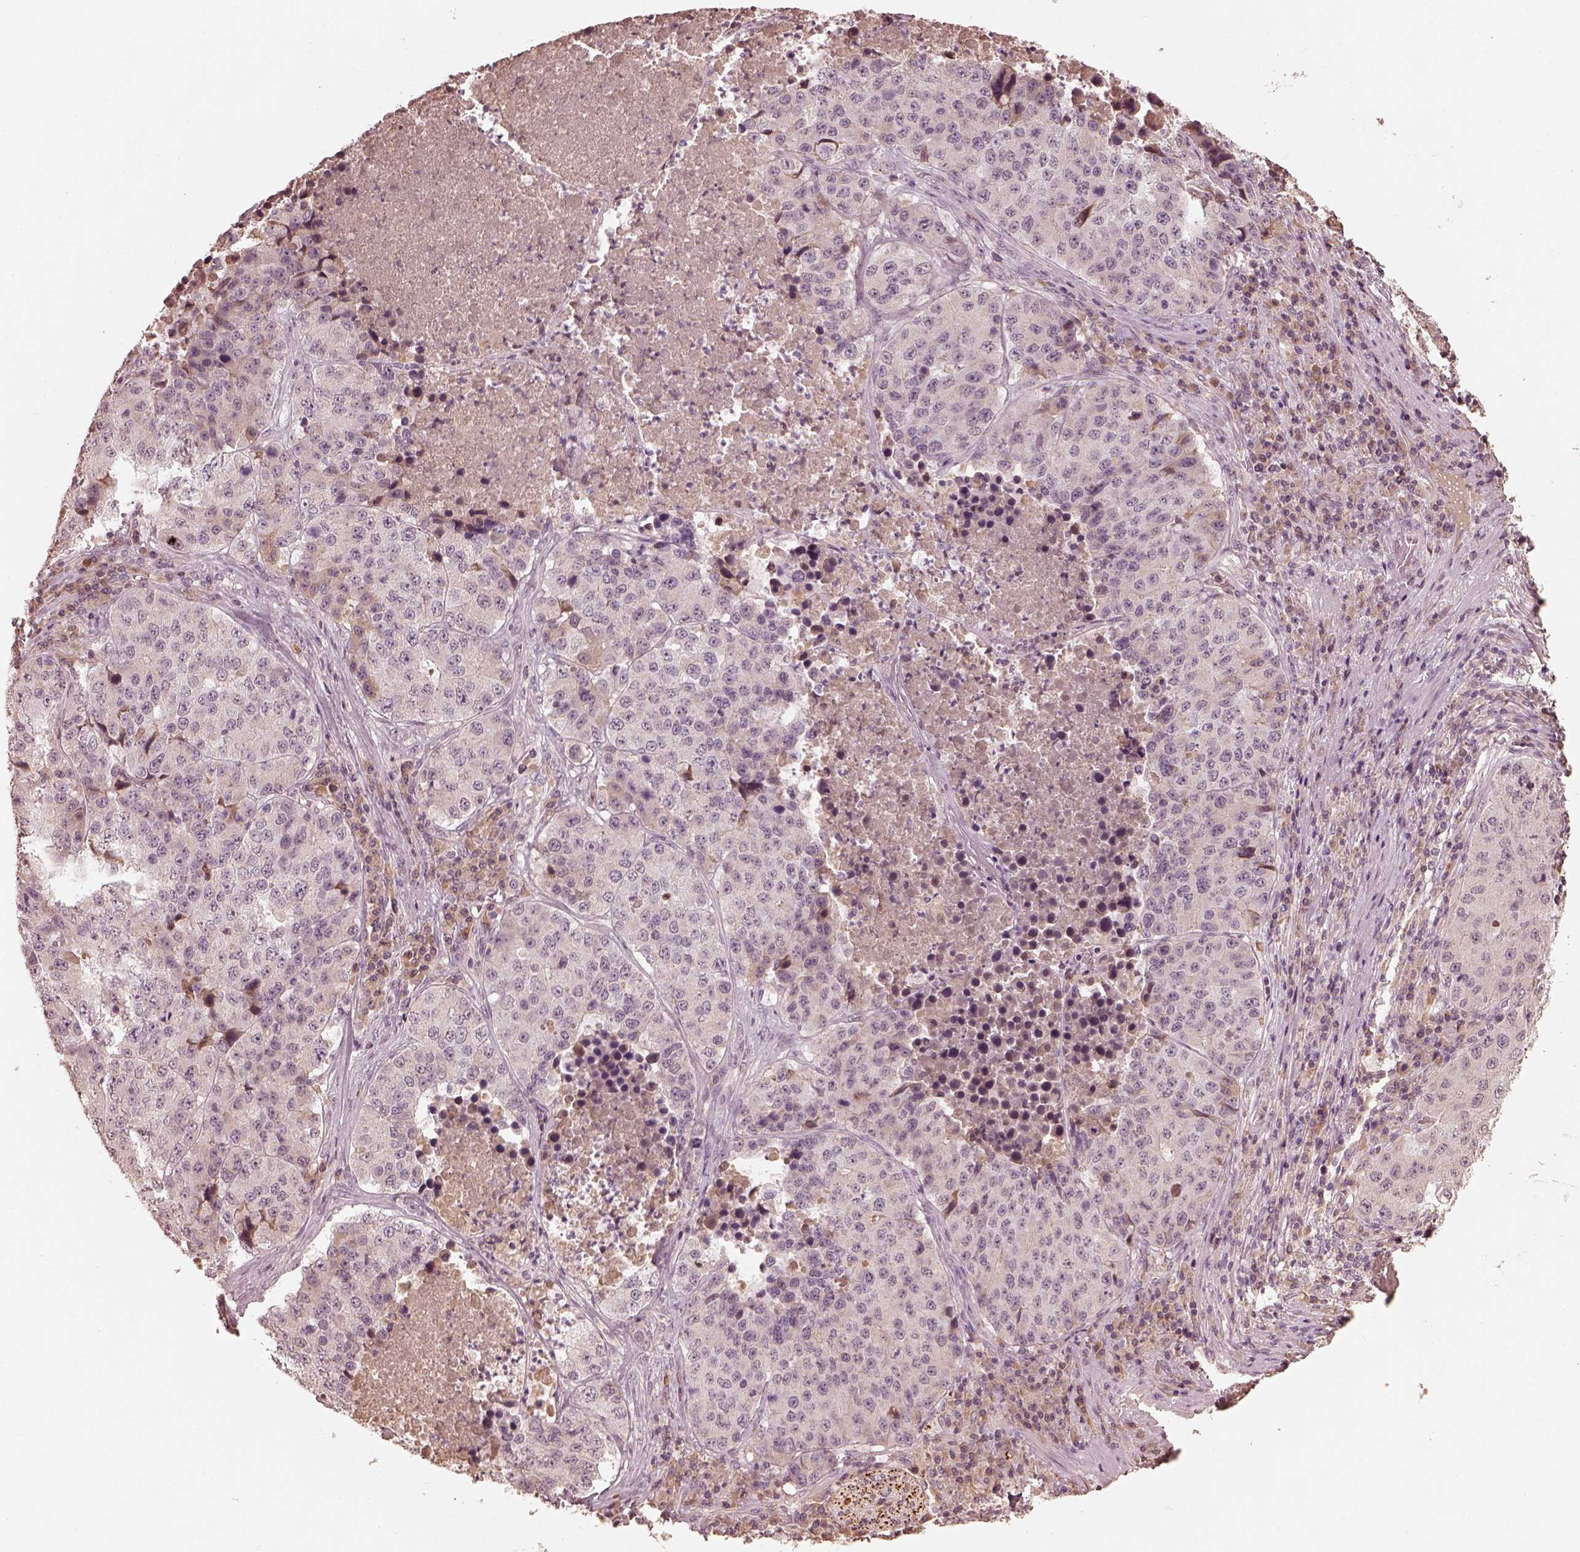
{"staining": {"intensity": "negative", "quantity": "none", "location": "none"}, "tissue": "stomach cancer", "cell_type": "Tumor cells", "image_type": "cancer", "snomed": [{"axis": "morphology", "description": "Adenocarcinoma, NOS"}, {"axis": "topography", "description": "Stomach"}], "caption": "Immunohistochemical staining of stomach cancer shows no significant expression in tumor cells. (Brightfield microscopy of DAB (3,3'-diaminobenzidine) immunohistochemistry (IHC) at high magnification).", "gene": "CALR3", "patient": {"sex": "male", "age": 71}}